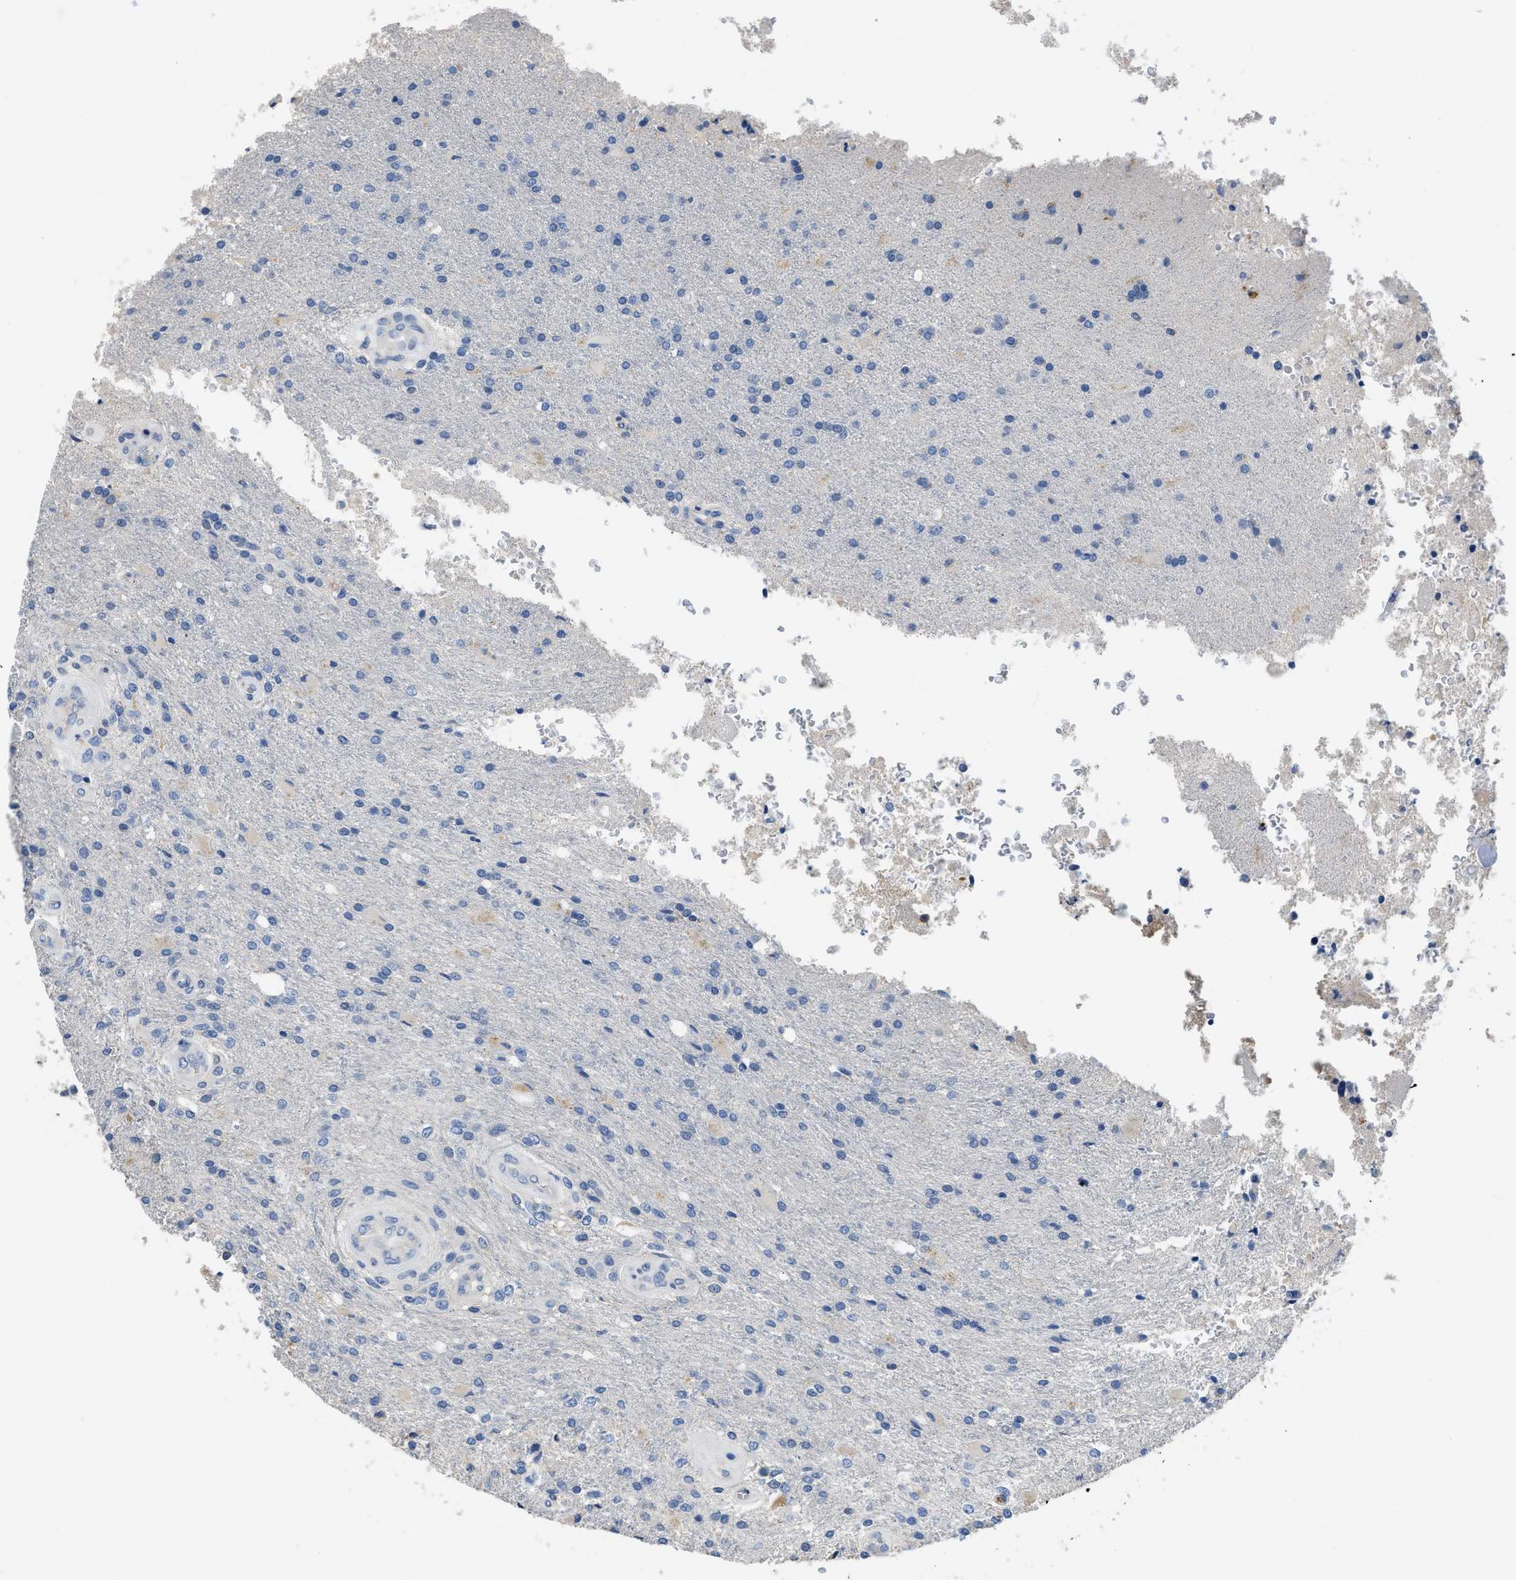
{"staining": {"intensity": "negative", "quantity": "none", "location": "none"}, "tissue": "glioma", "cell_type": "Tumor cells", "image_type": "cancer", "snomed": [{"axis": "morphology", "description": "Normal tissue, NOS"}, {"axis": "morphology", "description": "Glioma, malignant, High grade"}, {"axis": "topography", "description": "Cerebral cortex"}], "caption": "The immunohistochemistry (IHC) micrograph has no significant positivity in tumor cells of glioma tissue.", "gene": "C1S", "patient": {"sex": "male", "age": 77}}